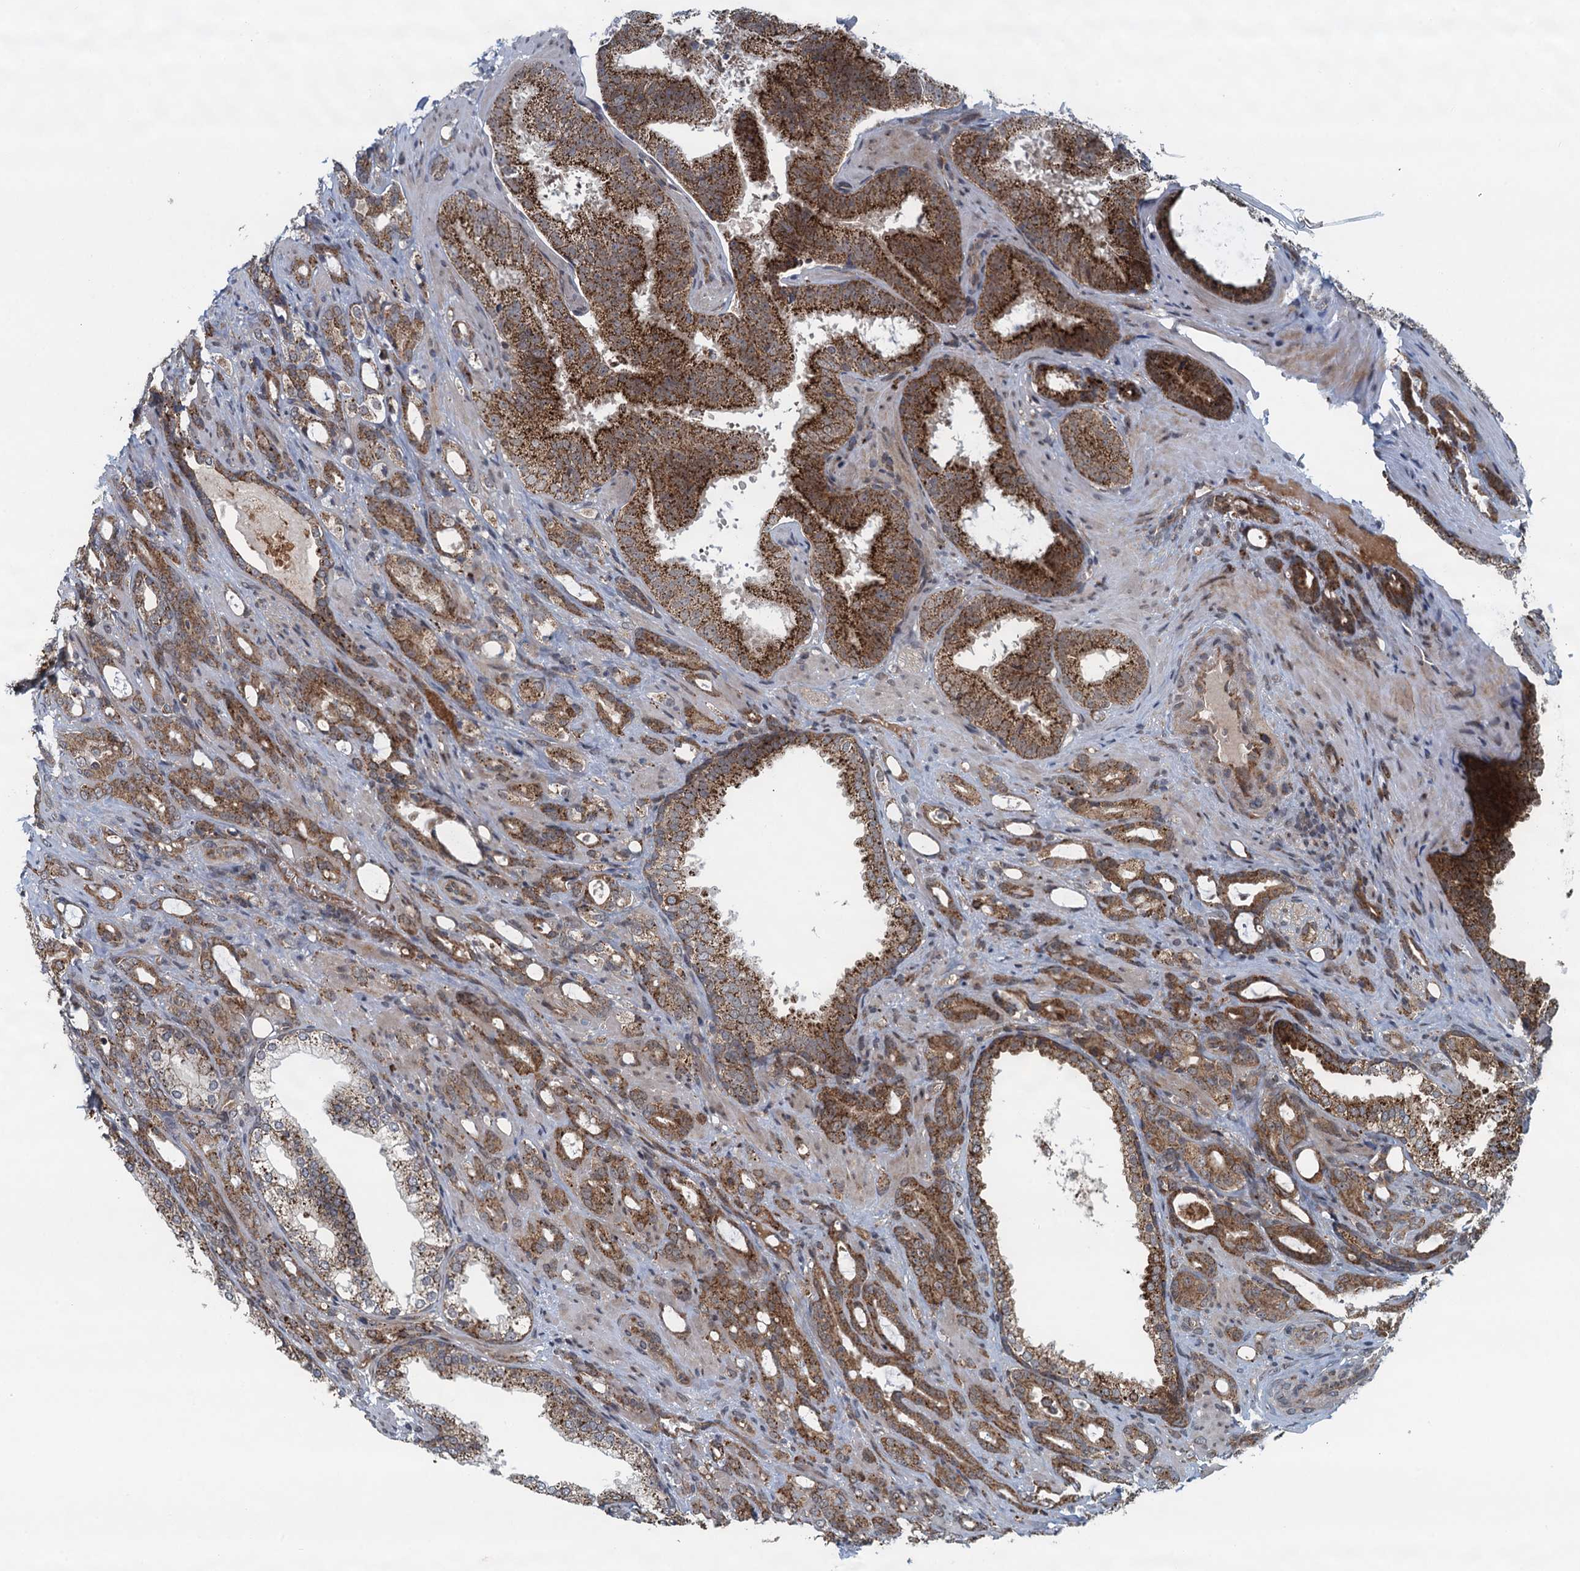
{"staining": {"intensity": "moderate", "quantity": ">75%", "location": "cytoplasmic/membranous"}, "tissue": "prostate cancer", "cell_type": "Tumor cells", "image_type": "cancer", "snomed": [{"axis": "morphology", "description": "Adenocarcinoma, High grade"}, {"axis": "topography", "description": "Prostate"}], "caption": "Tumor cells exhibit moderate cytoplasmic/membranous expression in approximately >75% of cells in prostate cancer (high-grade adenocarcinoma). The staining was performed using DAB (3,3'-diaminobenzidine), with brown indicating positive protein expression. Nuclei are stained blue with hematoxylin.", "gene": "NLRP10", "patient": {"sex": "male", "age": 72}}